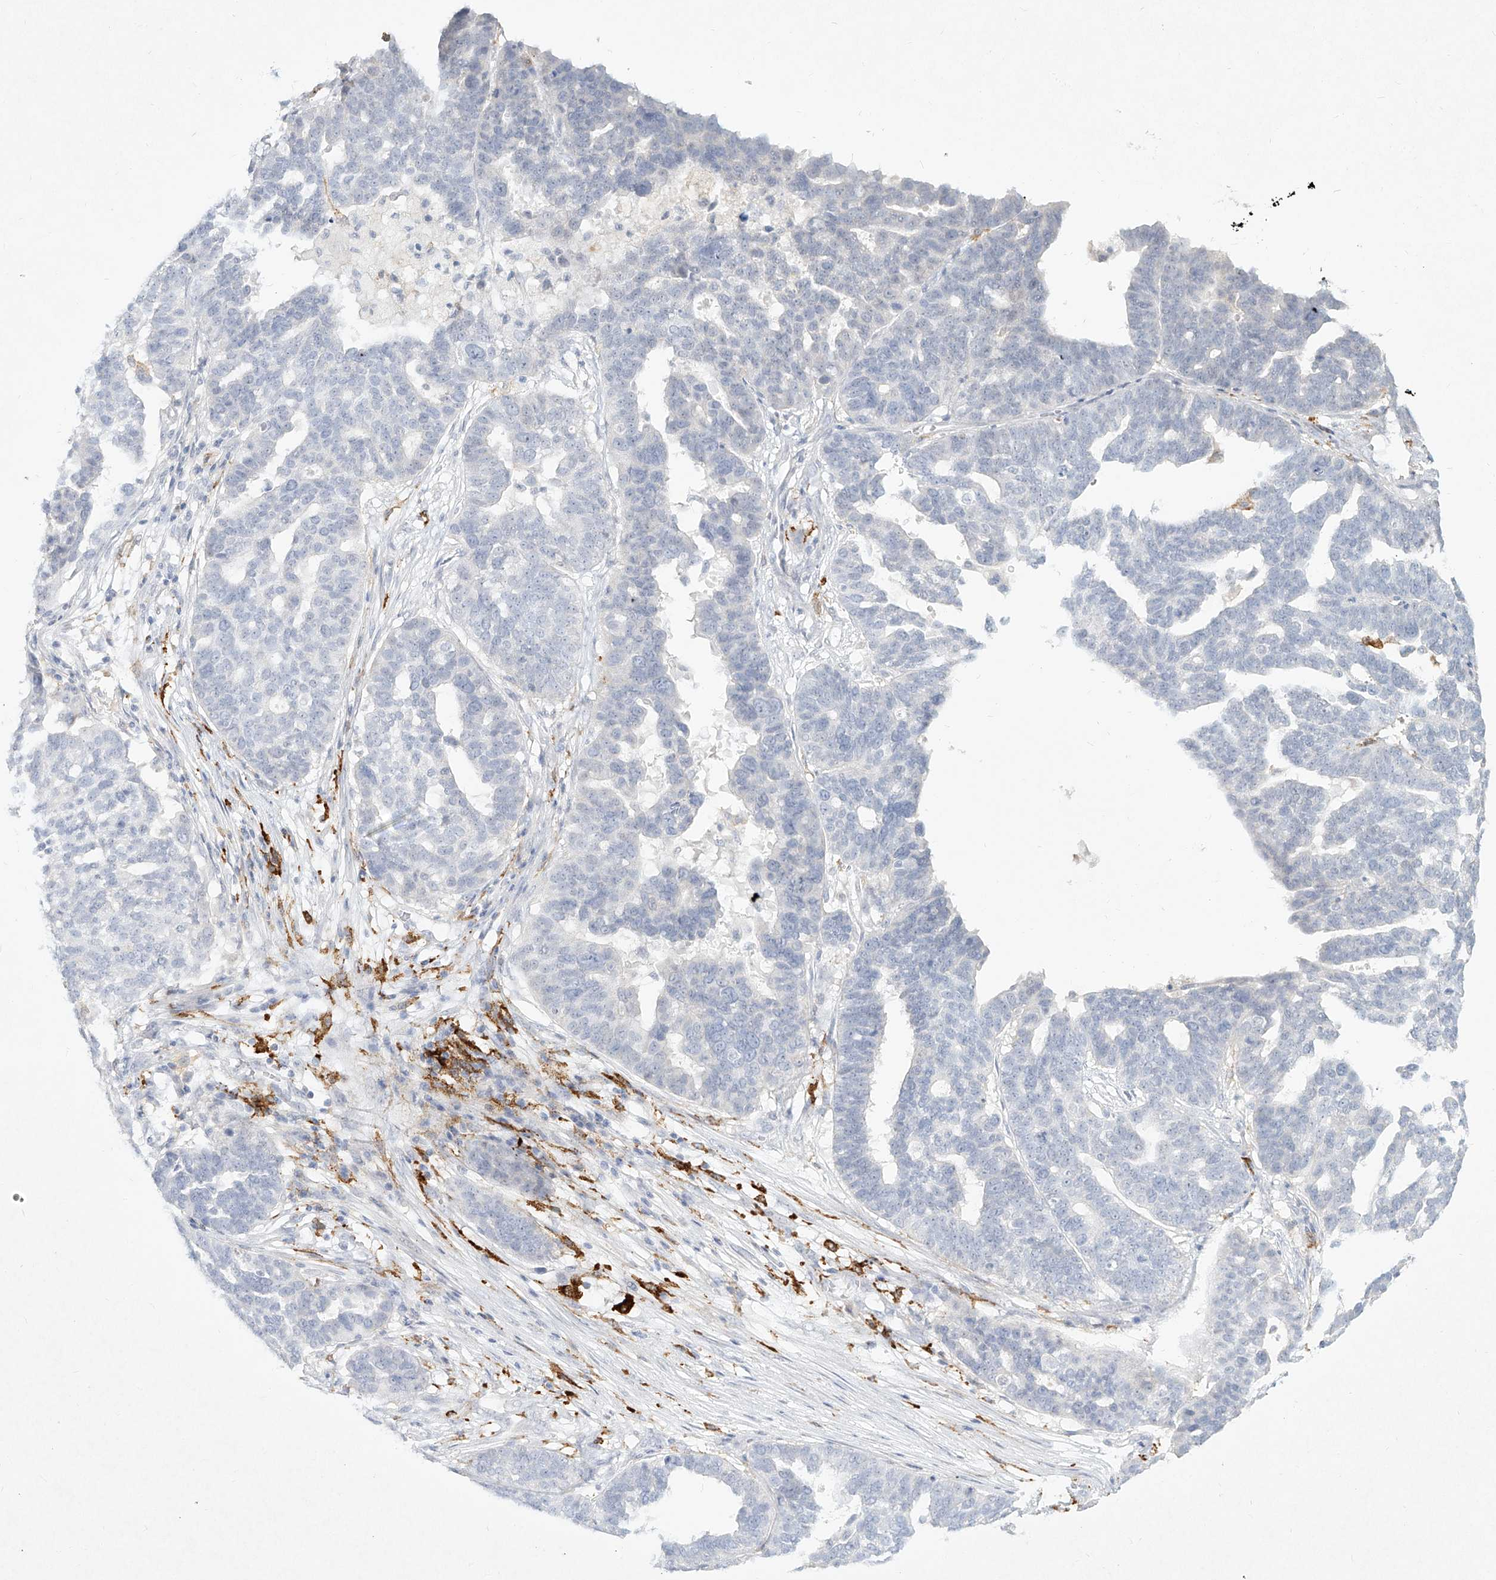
{"staining": {"intensity": "negative", "quantity": "none", "location": "none"}, "tissue": "ovarian cancer", "cell_type": "Tumor cells", "image_type": "cancer", "snomed": [{"axis": "morphology", "description": "Cystadenocarcinoma, serous, NOS"}, {"axis": "topography", "description": "Ovary"}], "caption": "The histopathology image reveals no significant positivity in tumor cells of ovarian cancer.", "gene": "CD209", "patient": {"sex": "female", "age": 59}}